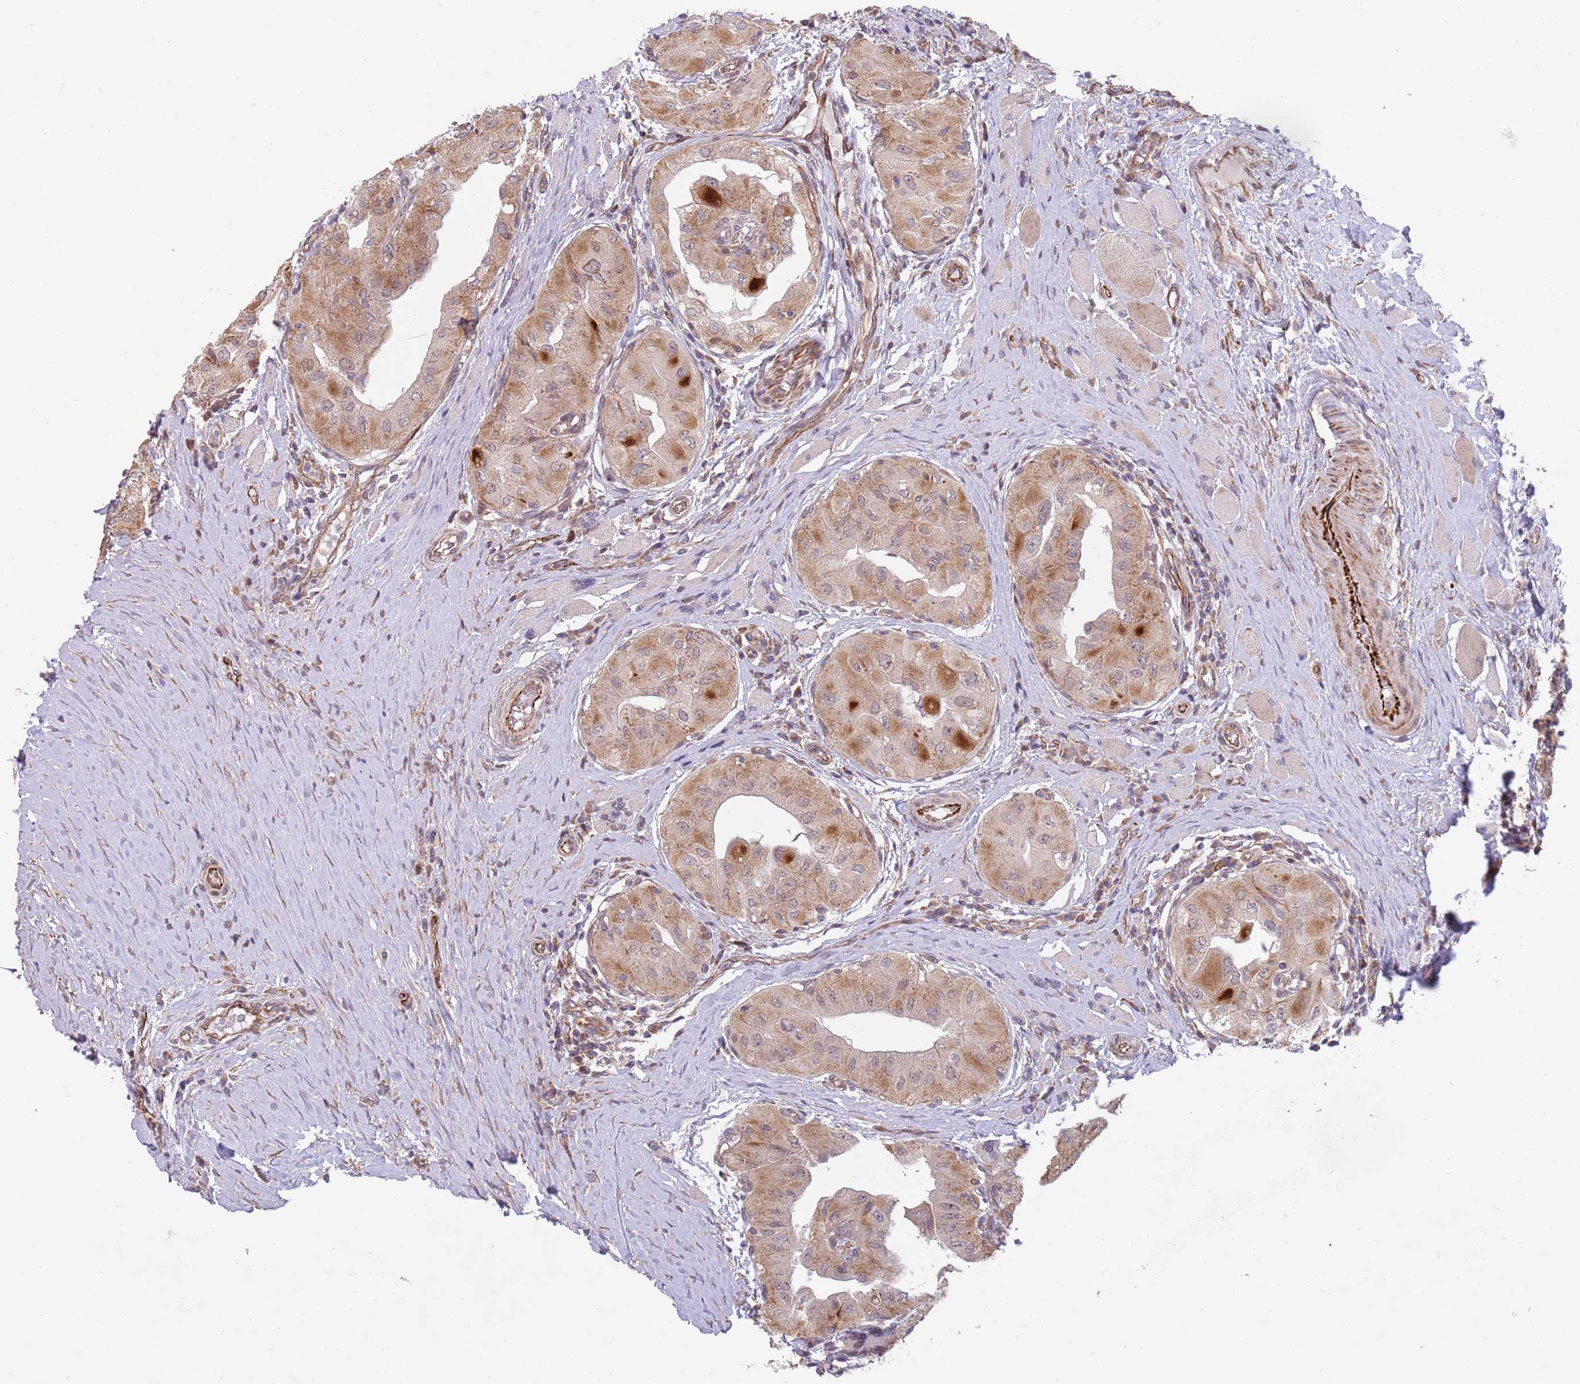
{"staining": {"intensity": "moderate", "quantity": ">75%", "location": "cytoplasmic/membranous"}, "tissue": "thyroid cancer", "cell_type": "Tumor cells", "image_type": "cancer", "snomed": [{"axis": "morphology", "description": "Papillary adenocarcinoma, NOS"}, {"axis": "topography", "description": "Thyroid gland"}], "caption": "Moderate cytoplasmic/membranous positivity is present in approximately >75% of tumor cells in thyroid cancer.", "gene": "CHD9", "patient": {"sex": "female", "age": 59}}